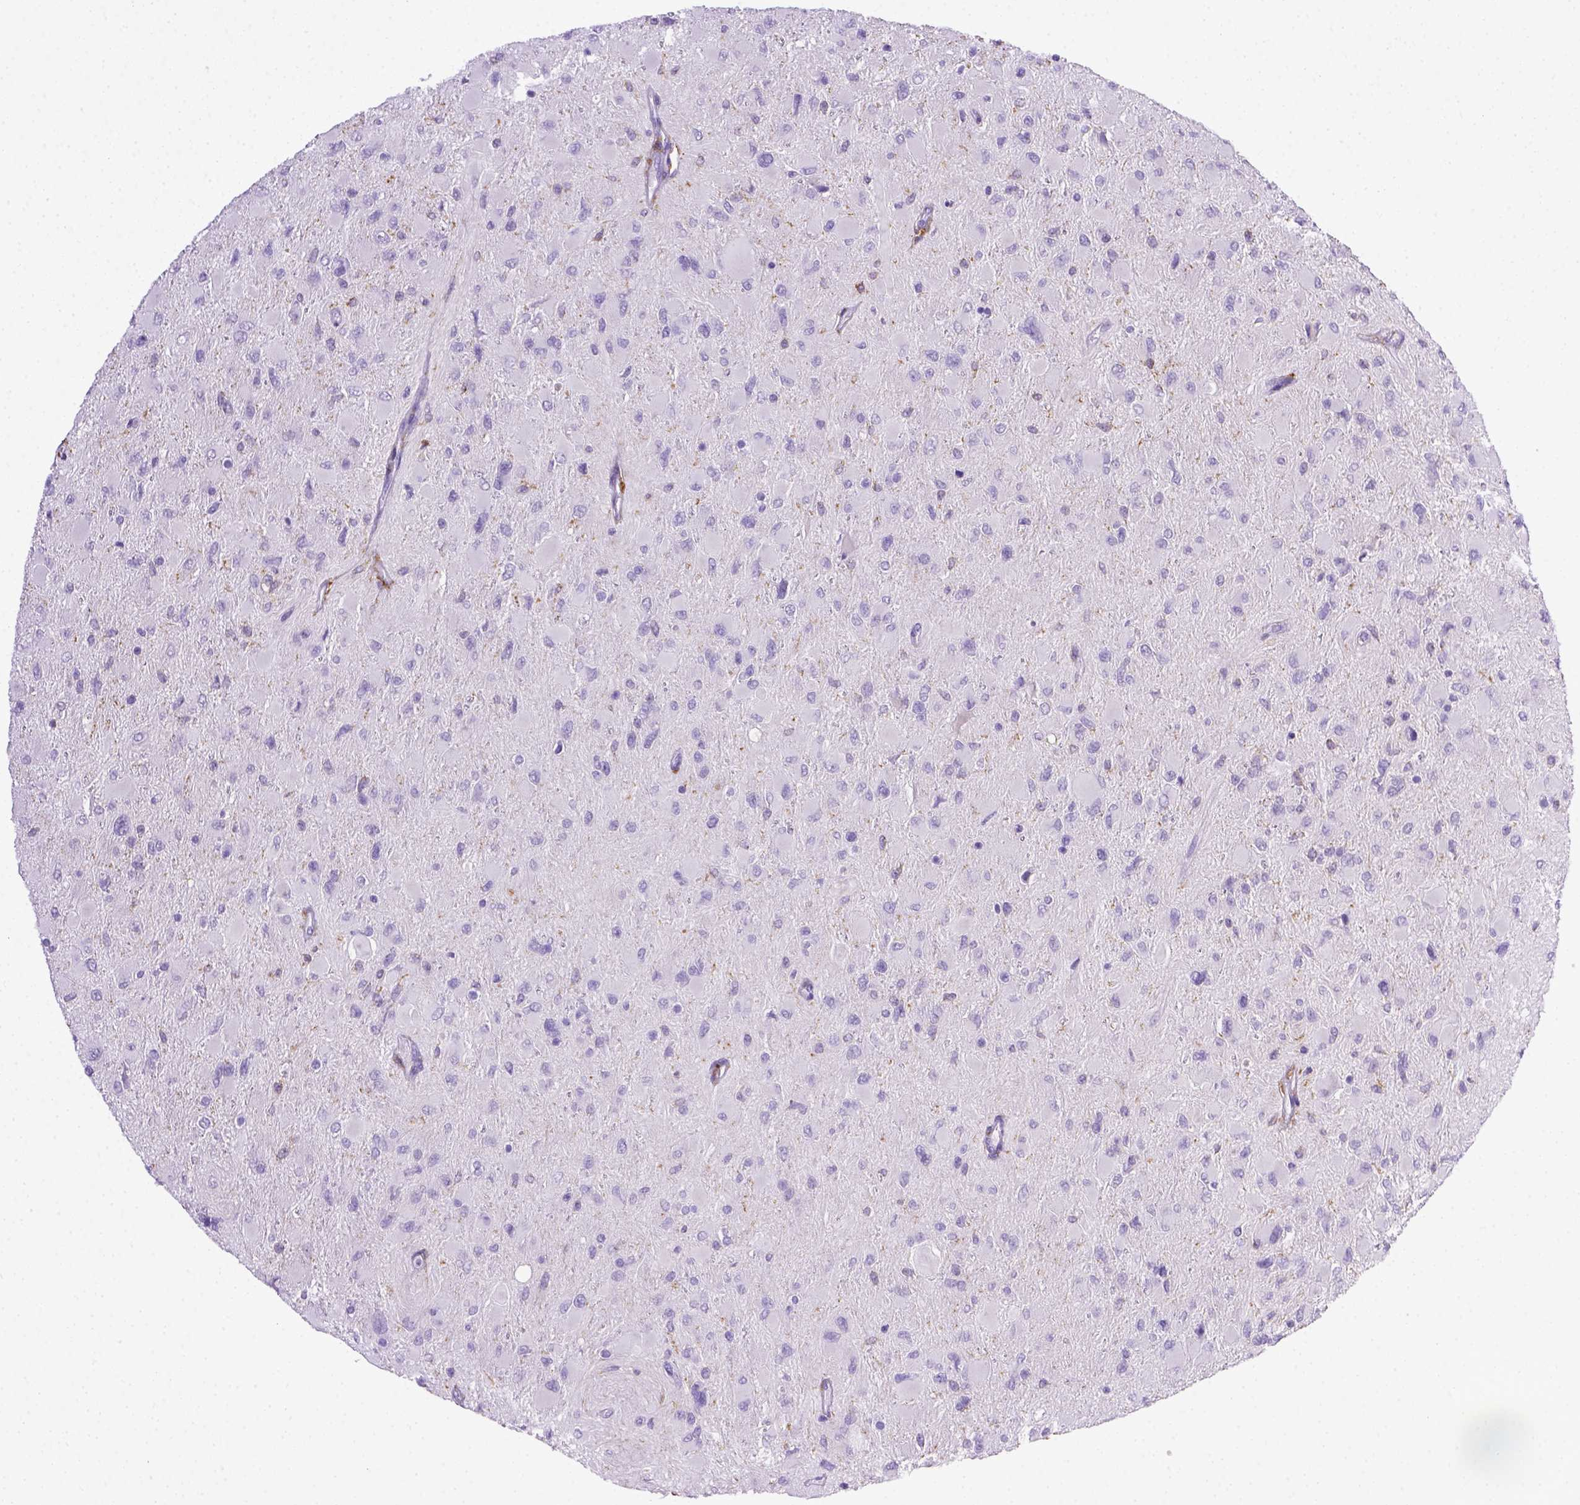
{"staining": {"intensity": "negative", "quantity": "none", "location": "none"}, "tissue": "glioma", "cell_type": "Tumor cells", "image_type": "cancer", "snomed": [{"axis": "morphology", "description": "Glioma, malignant, High grade"}, {"axis": "topography", "description": "Cerebral cortex"}], "caption": "Photomicrograph shows no protein positivity in tumor cells of high-grade glioma (malignant) tissue.", "gene": "CD68", "patient": {"sex": "female", "age": 36}}